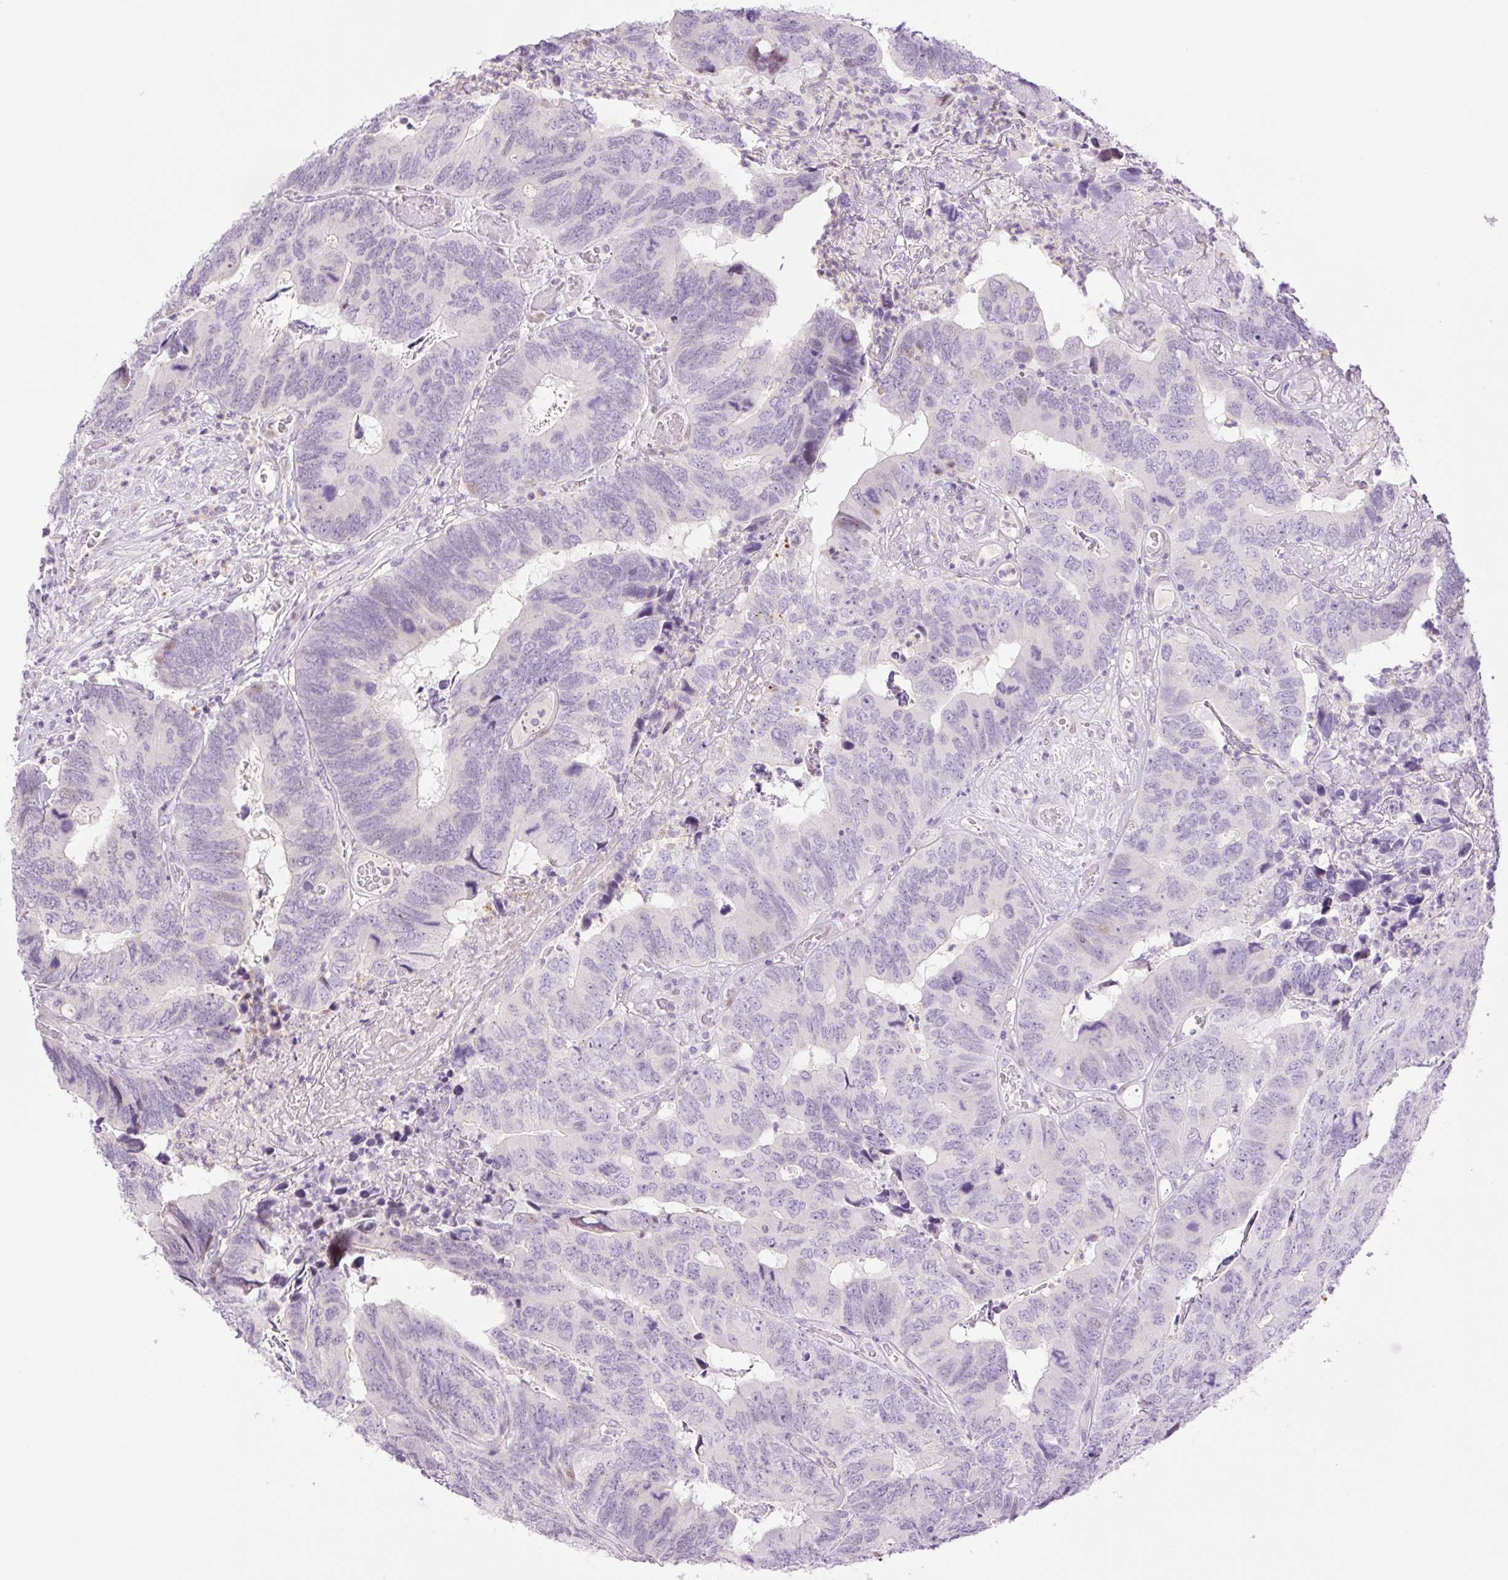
{"staining": {"intensity": "negative", "quantity": "none", "location": "none"}, "tissue": "colorectal cancer", "cell_type": "Tumor cells", "image_type": "cancer", "snomed": [{"axis": "morphology", "description": "Adenocarcinoma, NOS"}, {"axis": "topography", "description": "Colon"}], "caption": "A photomicrograph of colorectal cancer (adenocarcinoma) stained for a protein reveals no brown staining in tumor cells. Brightfield microscopy of immunohistochemistry (IHC) stained with DAB (brown) and hematoxylin (blue), captured at high magnification.", "gene": "TBX15", "patient": {"sex": "female", "age": 67}}